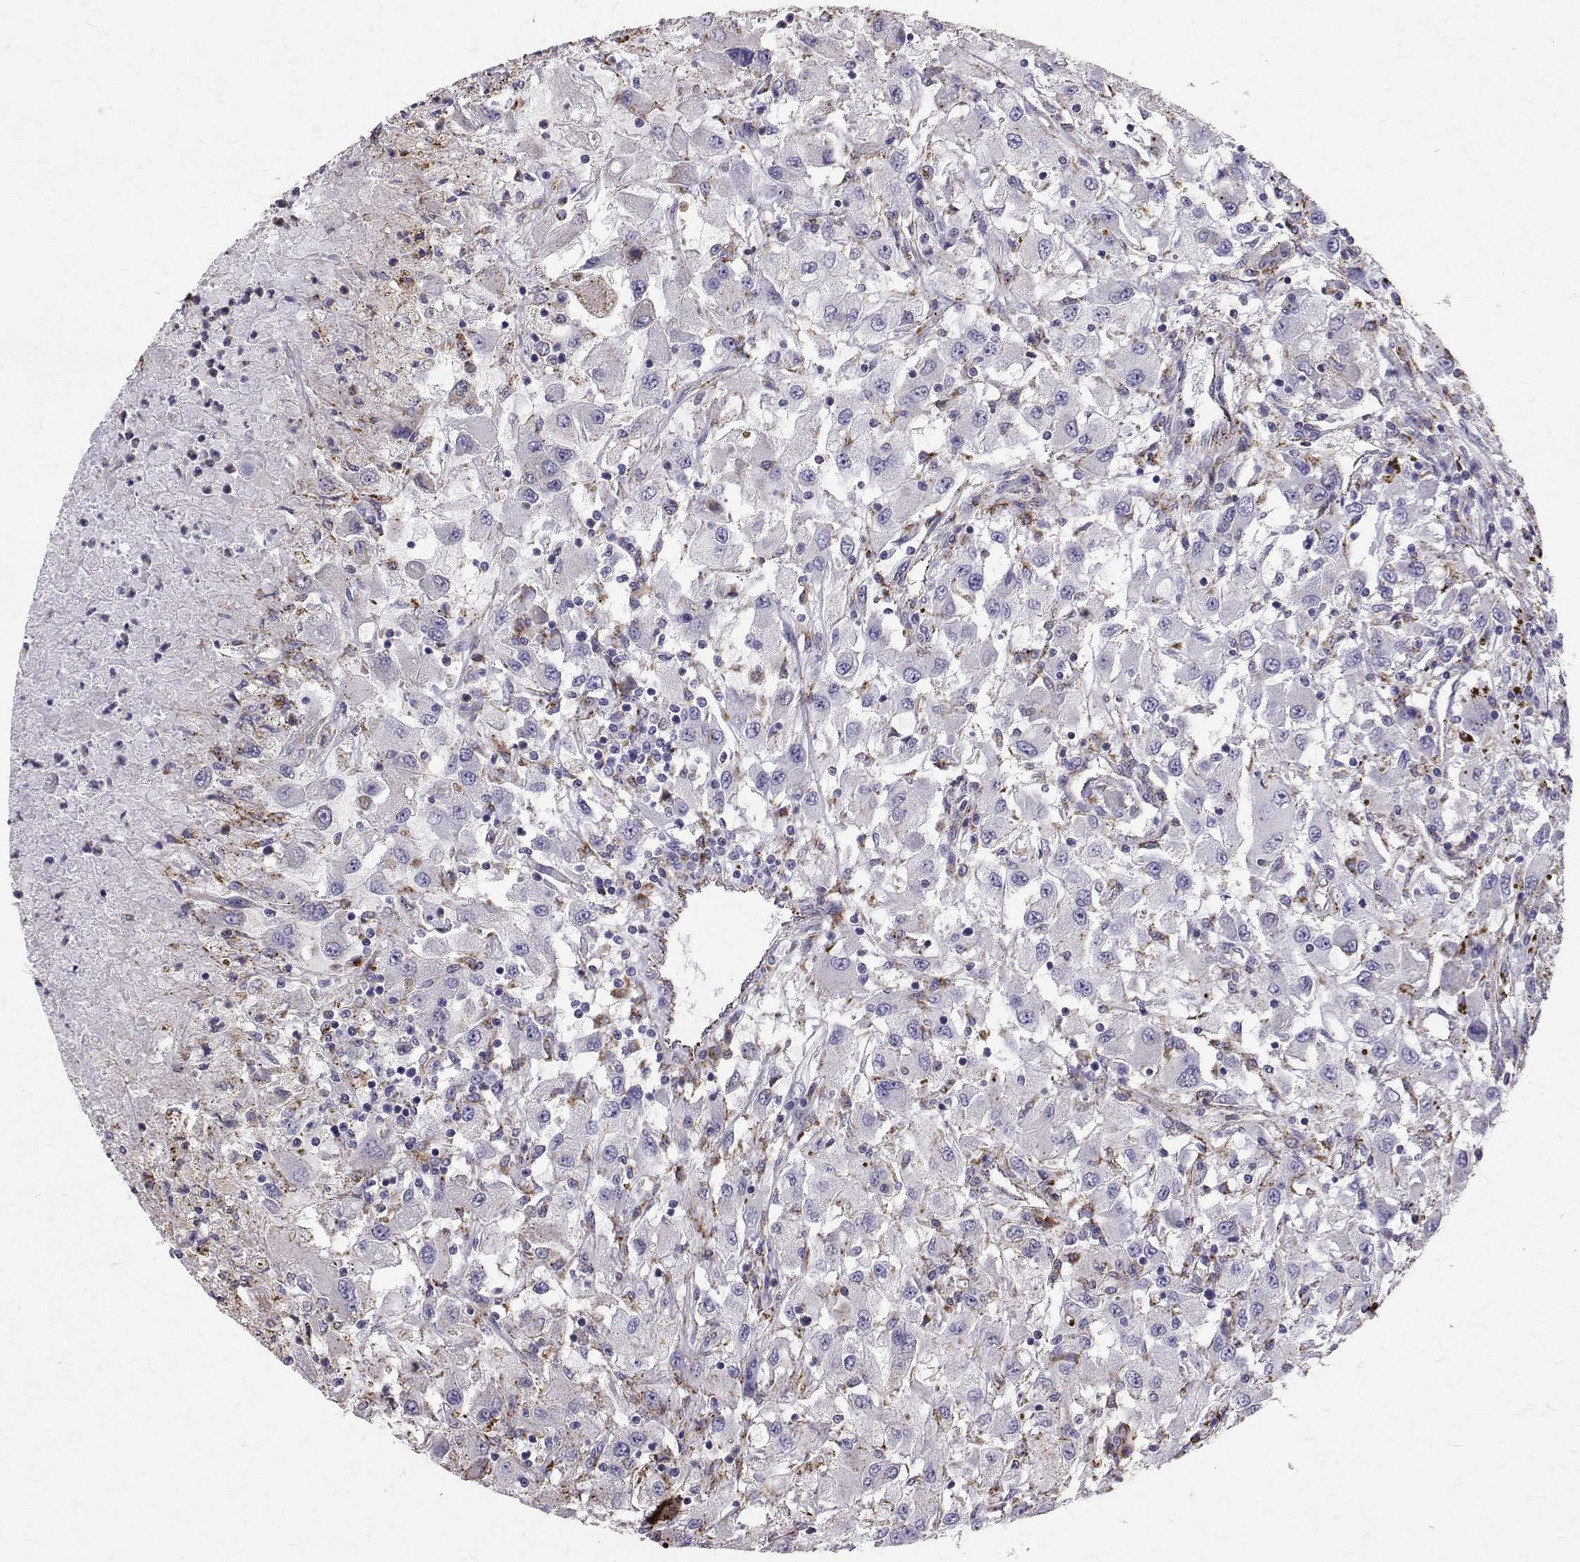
{"staining": {"intensity": "moderate", "quantity": "<25%", "location": "cytoplasmic/membranous"}, "tissue": "renal cancer", "cell_type": "Tumor cells", "image_type": "cancer", "snomed": [{"axis": "morphology", "description": "Adenocarcinoma, NOS"}, {"axis": "topography", "description": "Kidney"}], "caption": "Tumor cells display moderate cytoplasmic/membranous expression in approximately <25% of cells in renal adenocarcinoma.", "gene": "TPP1", "patient": {"sex": "female", "age": 67}}